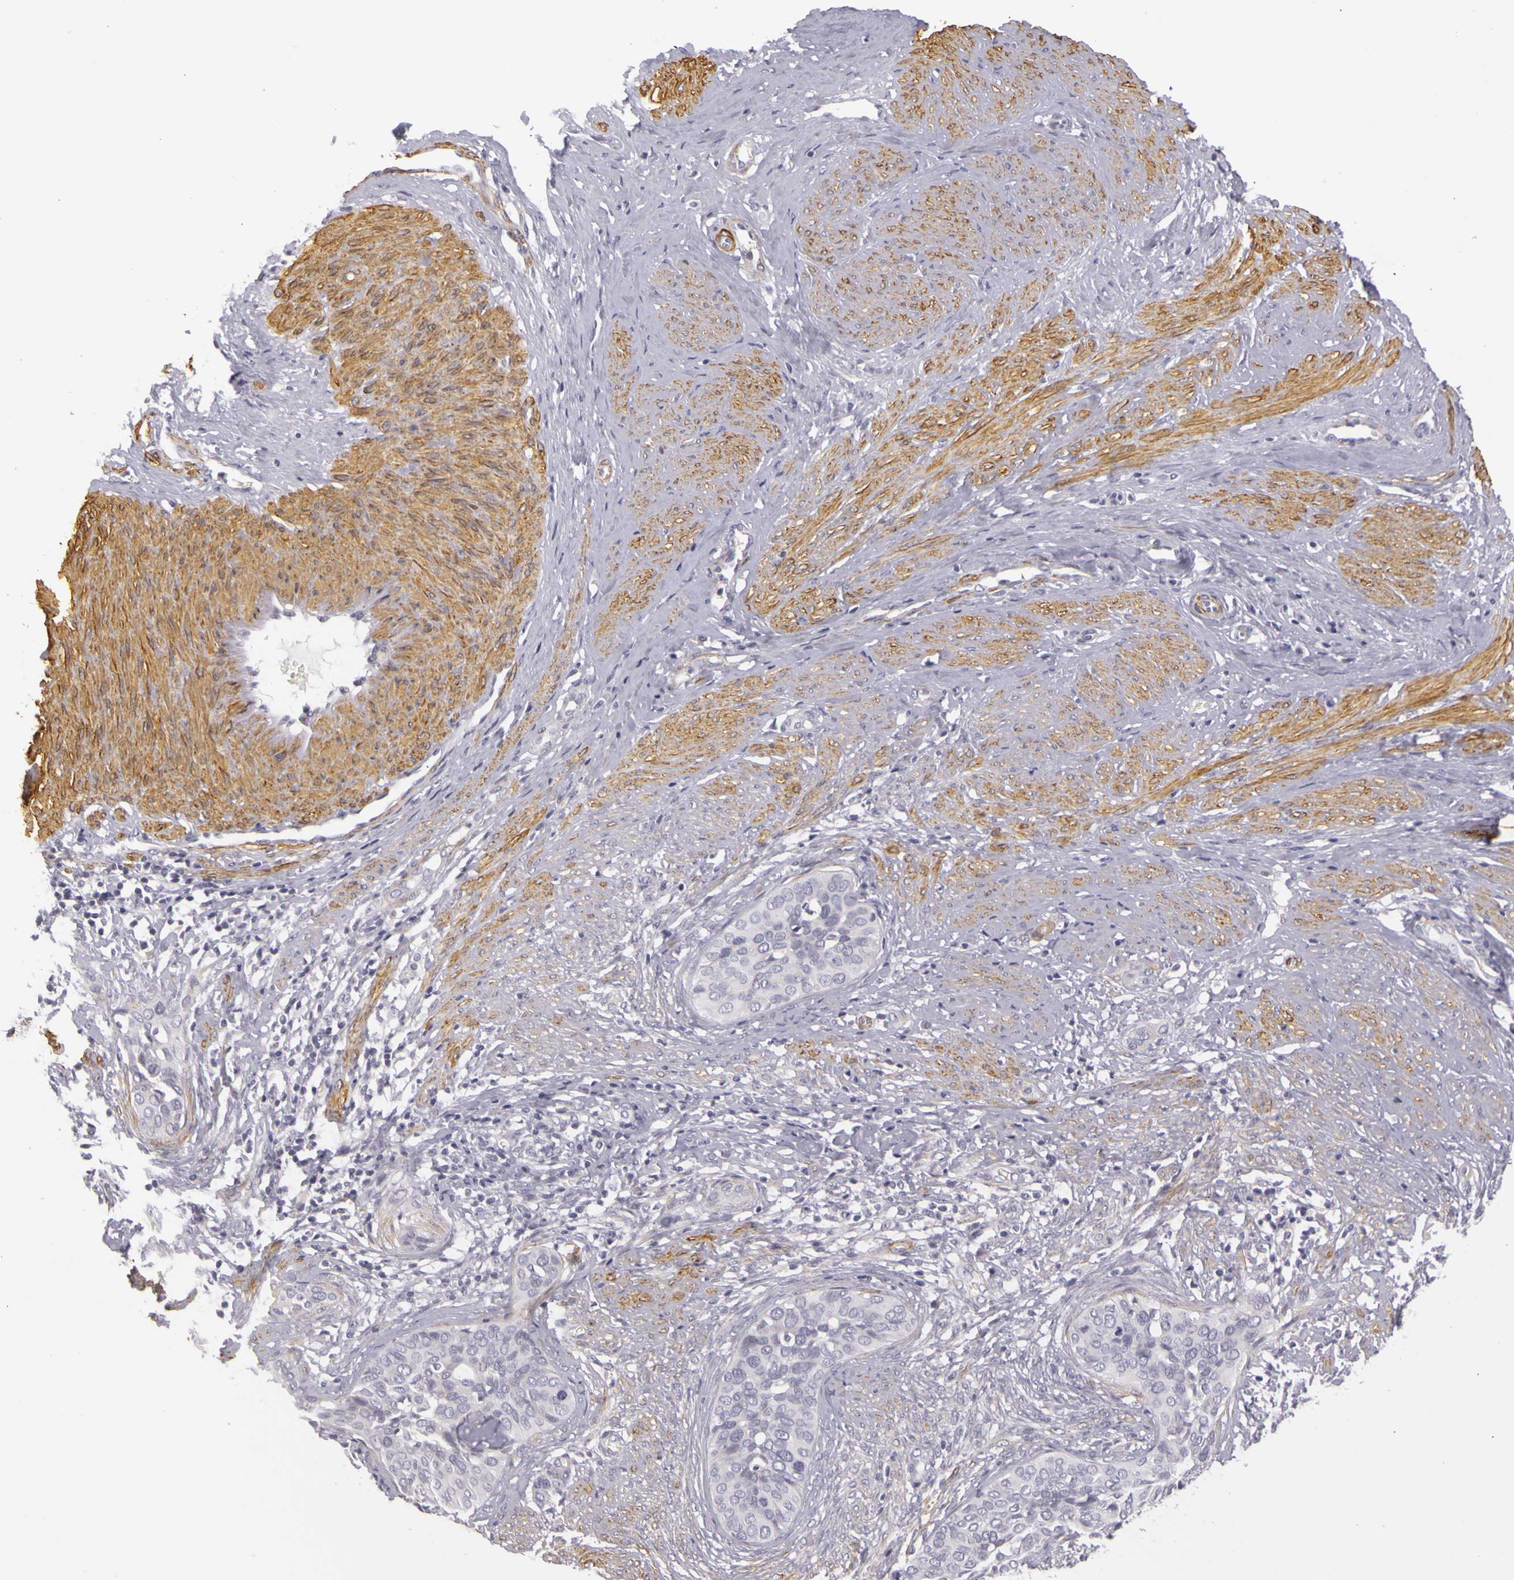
{"staining": {"intensity": "negative", "quantity": "none", "location": "none"}, "tissue": "cervical cancer", "cell_type": "Tumor cells", "image_type": "cancer", "snomed": [{"axis": "morphology", "description": "Squamous cell carcinoma, NOS"}, {"axis": "topography", "description": "Cervix"}], "caption": "Protein analysis of cervical squamous cell carcinoma exhibits no significant staining in tumor cells.", "gene": "CNTN2", "patient": {"sex": "female", "age": 31}}